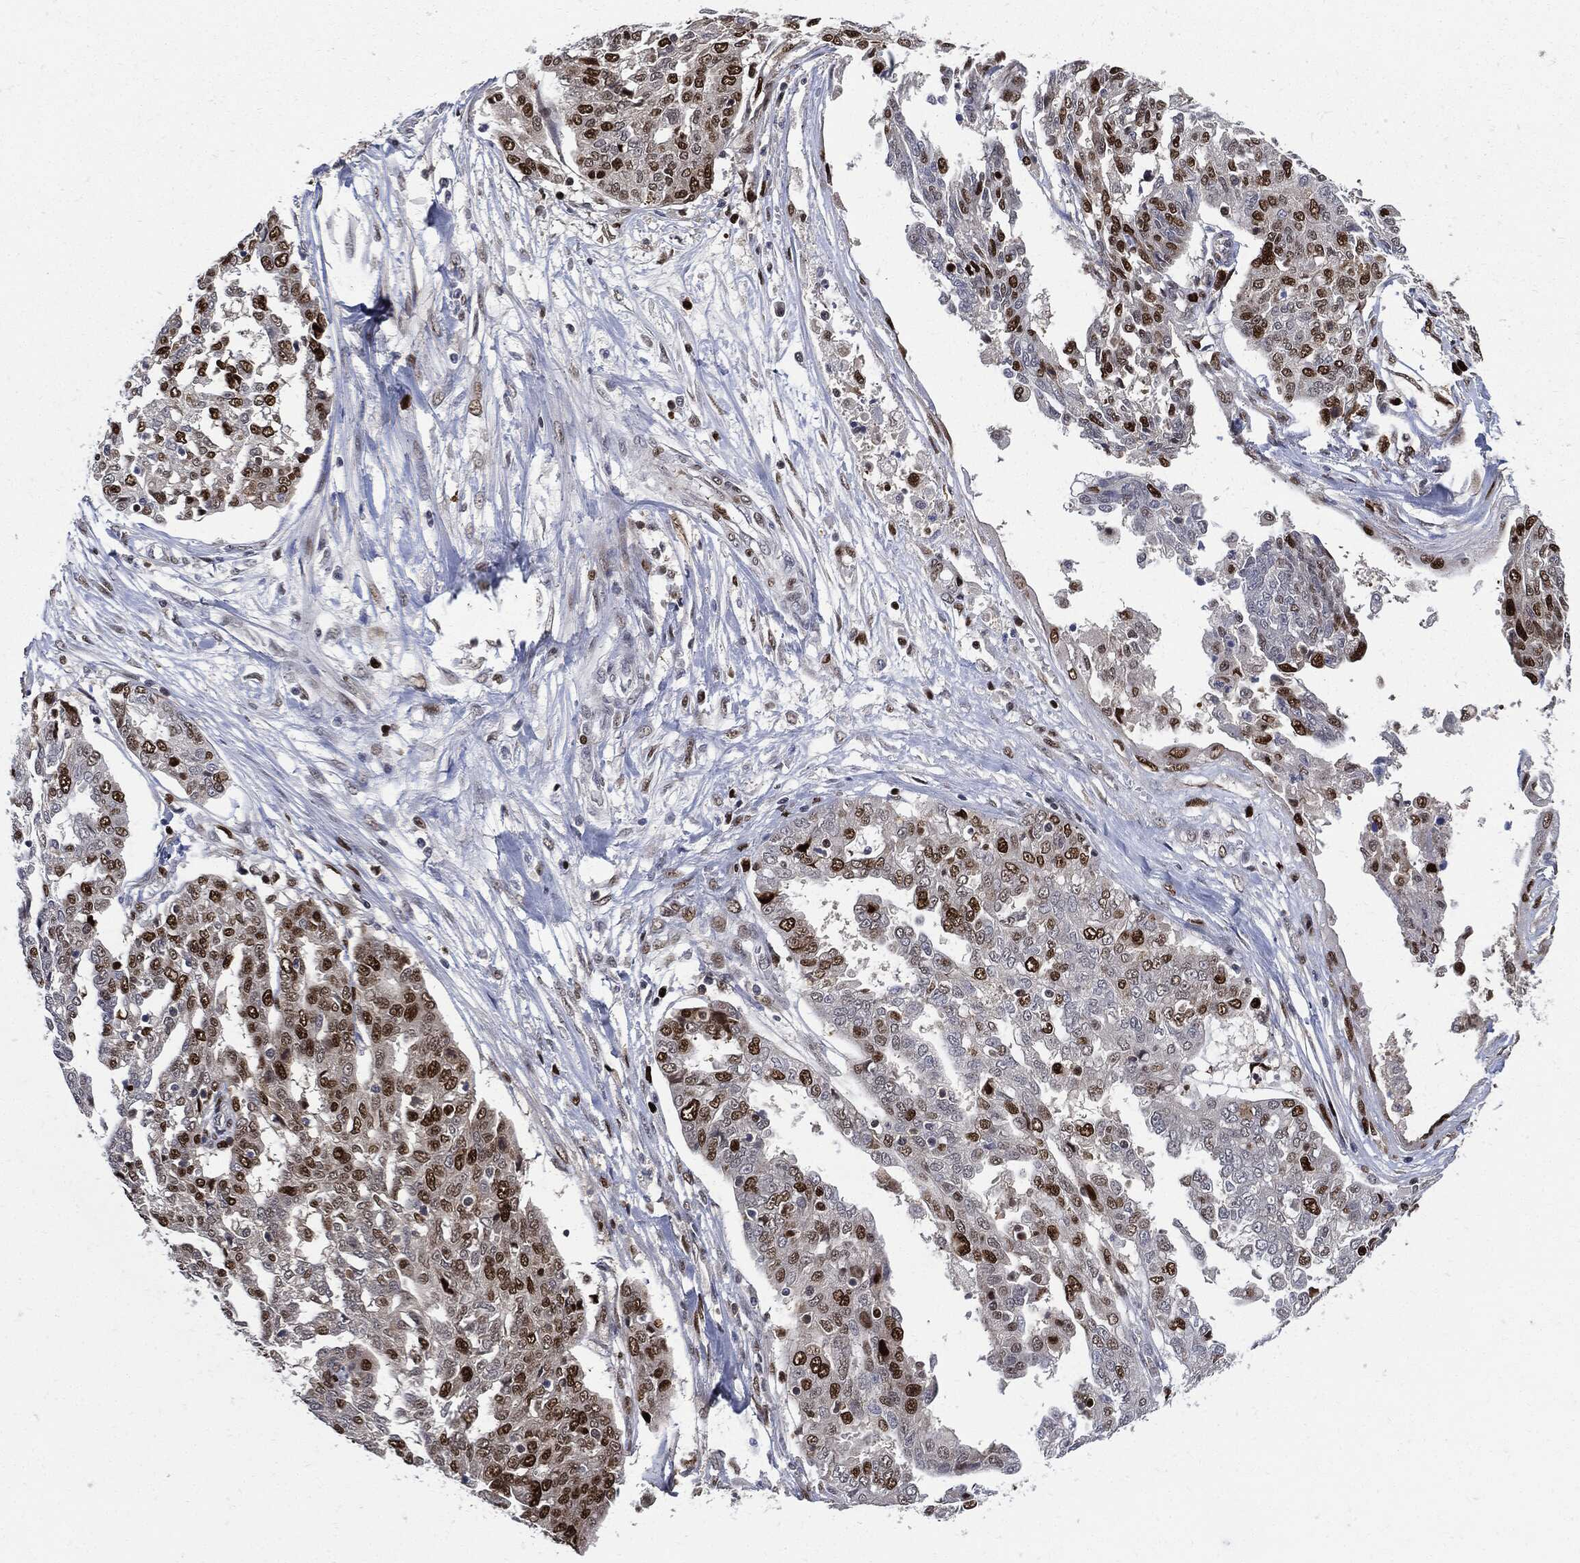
{"staining": {"intensity": "strong", "quantity": "25%-75%", "location": "nuclear"}, "tissue": "ovarian cancer", "cell_type": "Tumor cells", "image_type": "cancer", "snomed": [{"axis": "morphology", "description": "Cystadenocarcinoma, serous, NOS"}, {"axis": "topography", "description": "Ovary"}], "caption": "Ovarian cancer was stained to show a protein in brown. There is high levels of strong nuclear expression in about 25%-75% of tumor cells.", "gene": "PCNA", "patient": {"sex": "female", "age": 67}}